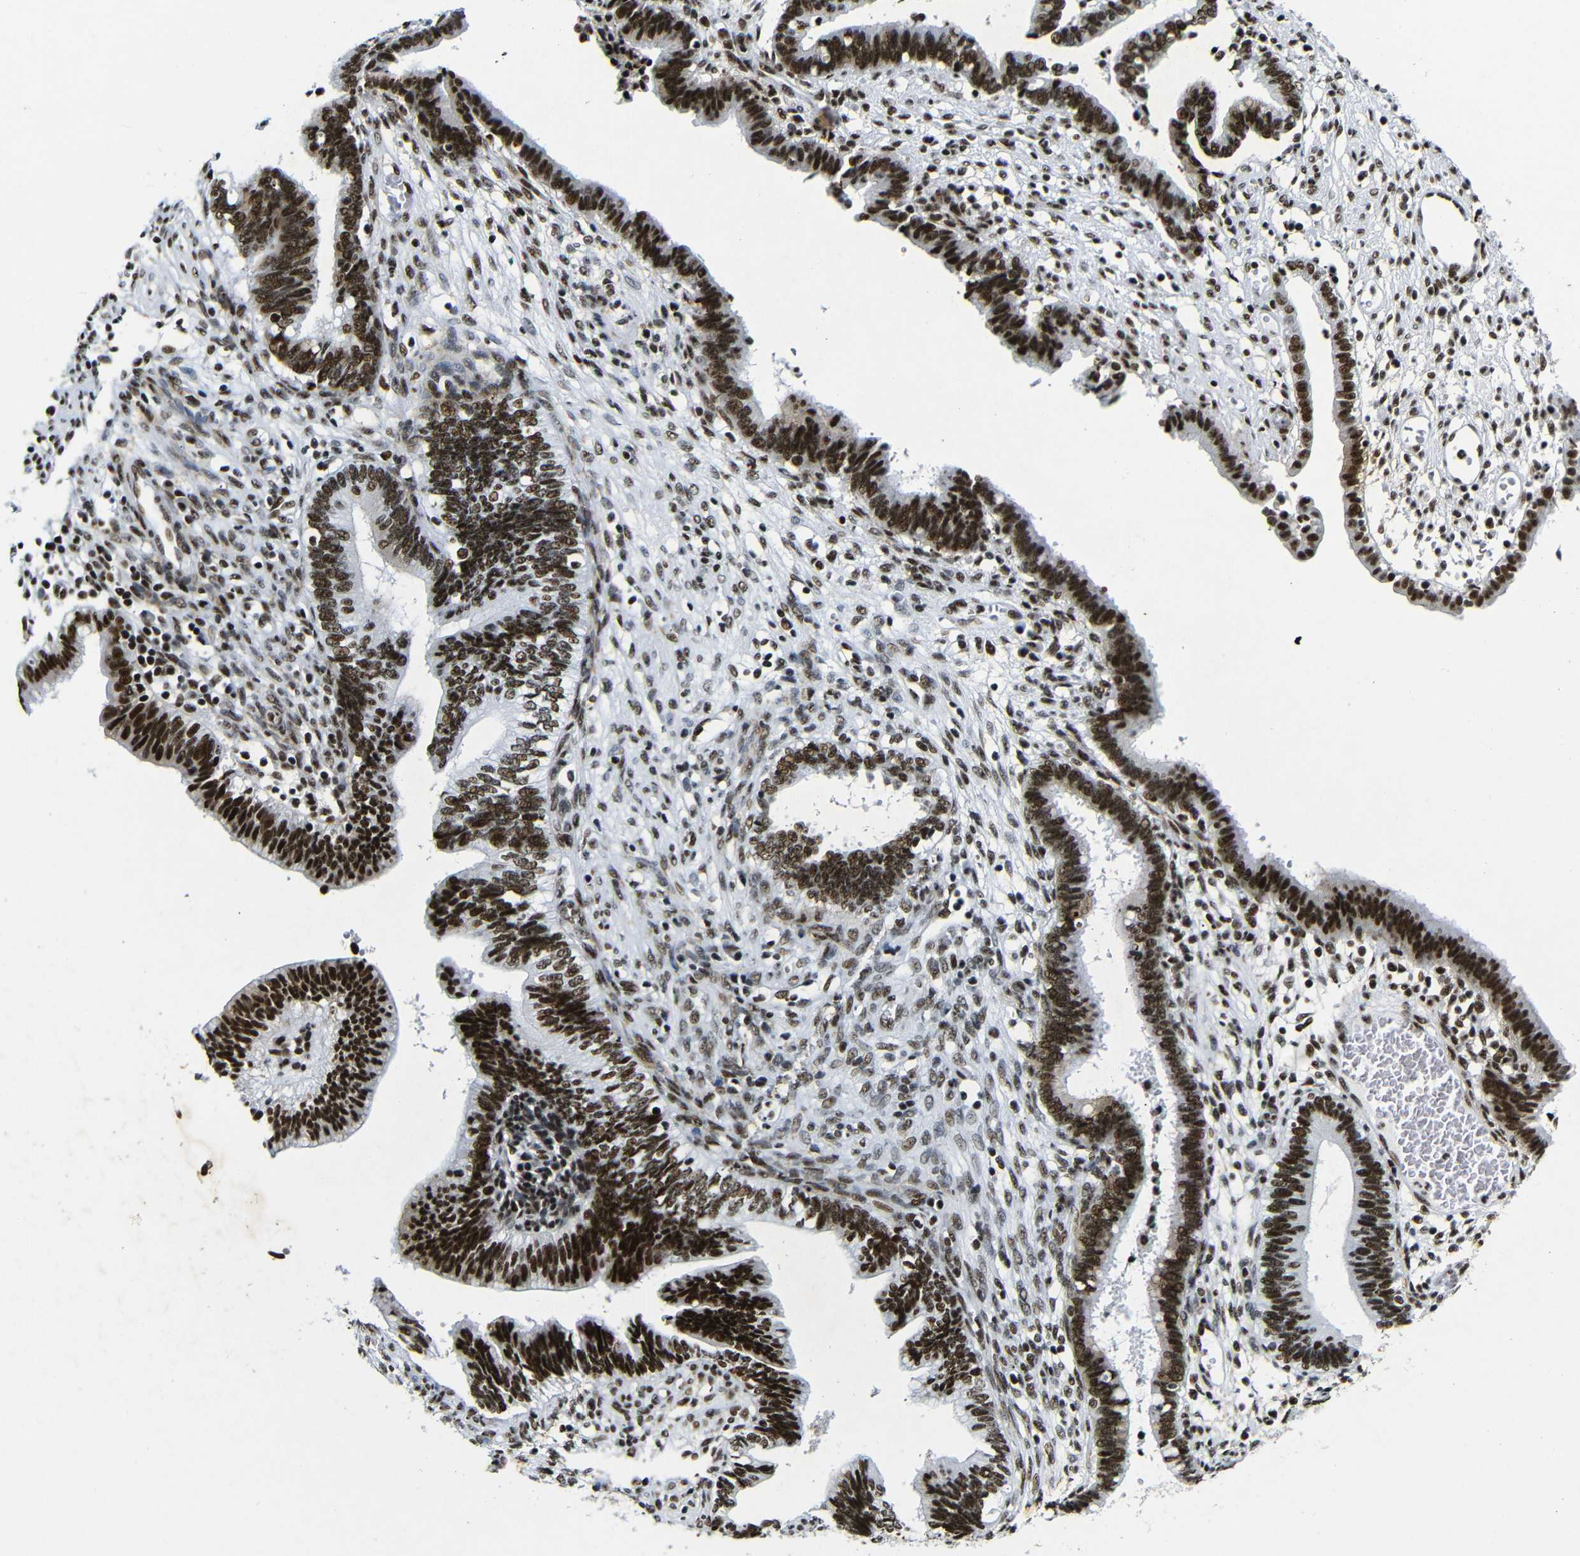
{"staining": {"intensity": "strong", "quantity": ">75%", "location": "nuclear"}, "tissue": "cervical cancer", "cell_type": "Tumor cells", "image_type": "cancer", "snomed": [{"axis": "morphology", "description": "Adenocarcinoma, NOS"}, {"axis": "topography", "description": "Cervix"}], "caption": "A high amount of strong nuclear expression is present in about >75% of tumor cells in cervical adenocarcinoma tissue. The staining is performed using DAB (3,3'-diaminobenzidine) brown chromogen to label protein expression. The nuclei are counter-stained blue using hematoxylin.", "gene": "SRSF1", "patient": {"sex": "female", "age": 44}}